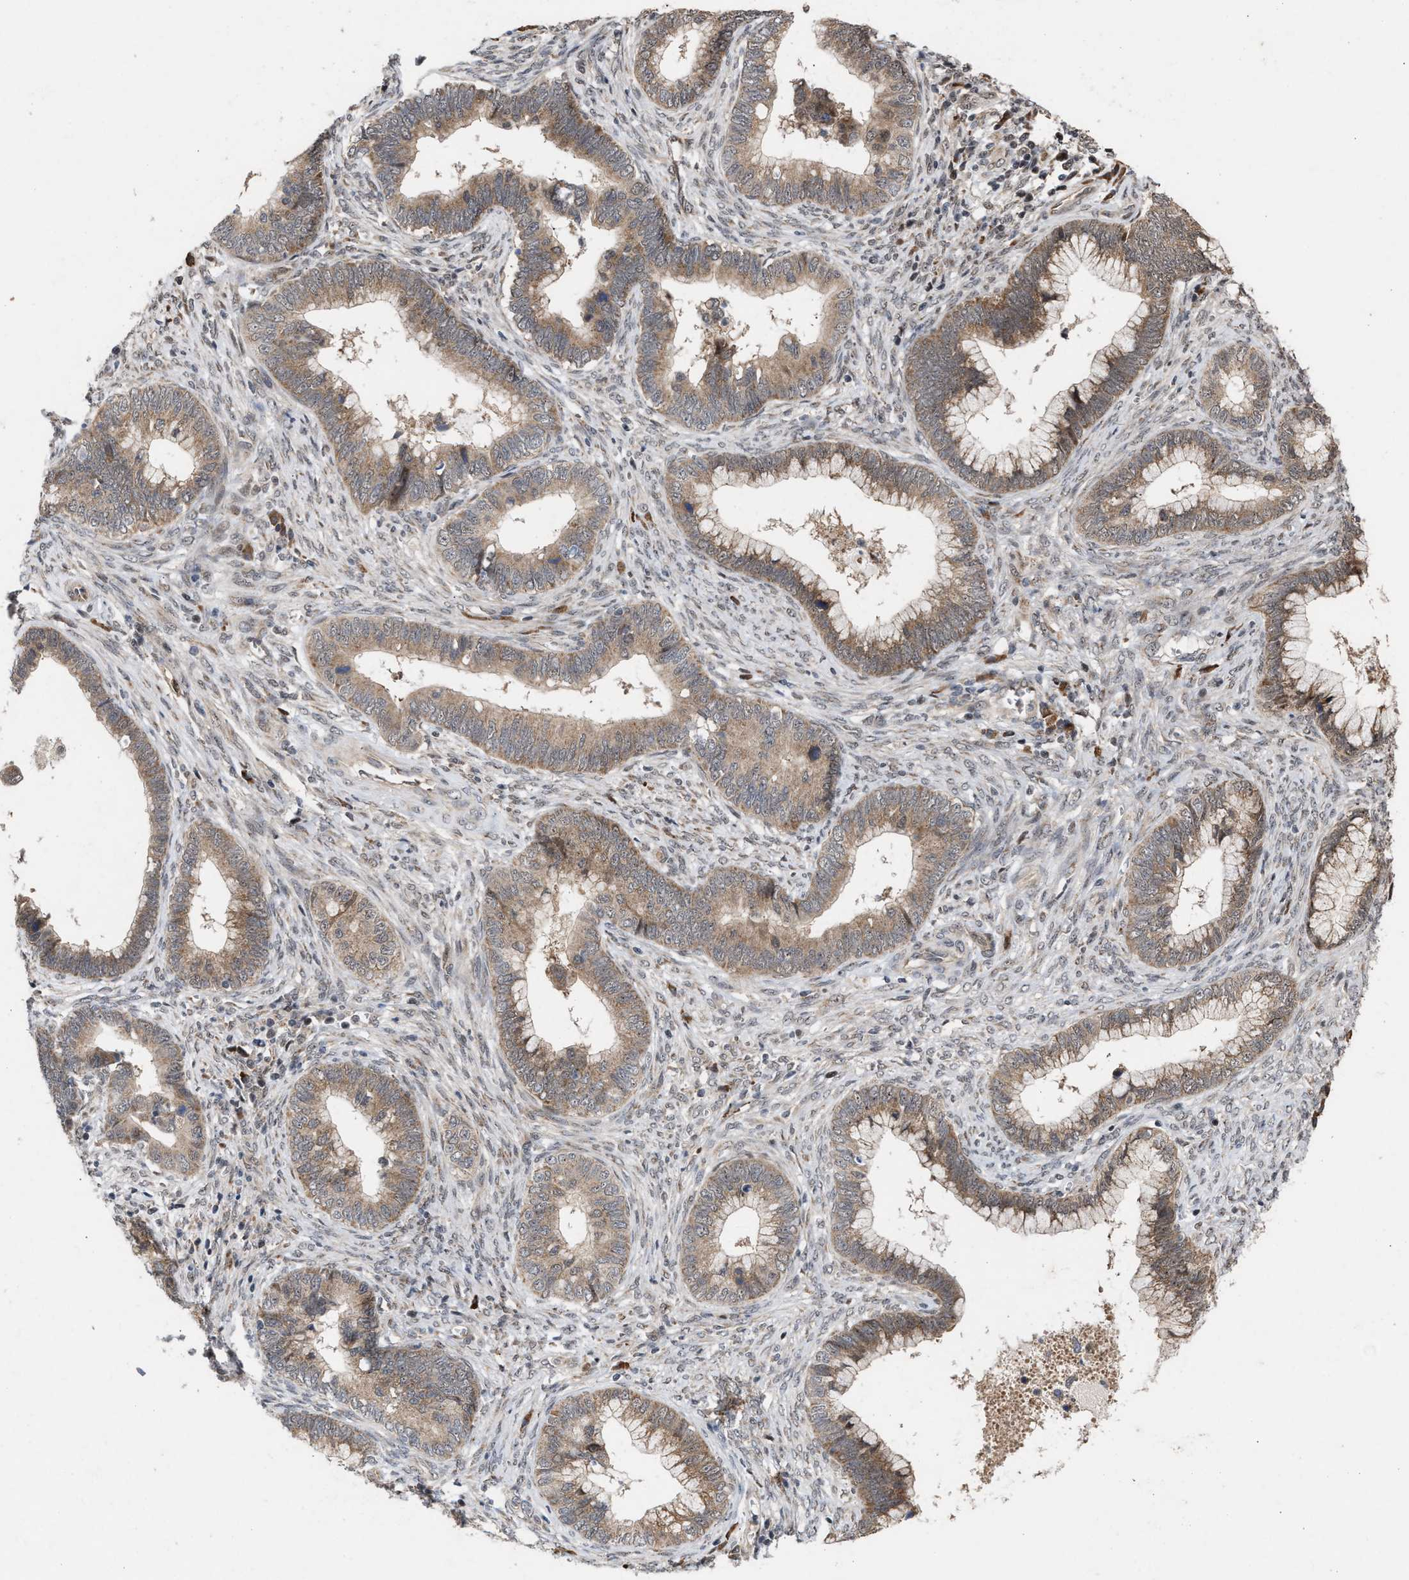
{"staining": {"intensity": "moderate", "quantity": ">75%", "location": "cytoplasmic/membranous"}, "tissue": "cervical cancer", "cell_type": "Tumor cells", "image_type": "cancer", "snomed": [{"axis": "morphology", "description": "Adenocarcinoma, NOS"}, {"axis": "topography", "description": "Cervix"}], "caption": "Immunohistochemical staining of human cervical adenocarcinoma exhibits moderate cytoplasmic/membranous protein expression in about >75% of tumor cells. (DAB IHC, brown staining for protein, blue staining for nuclei).", "gene": "MKNK2", "patient": {"sex": "female", "age": 44}}